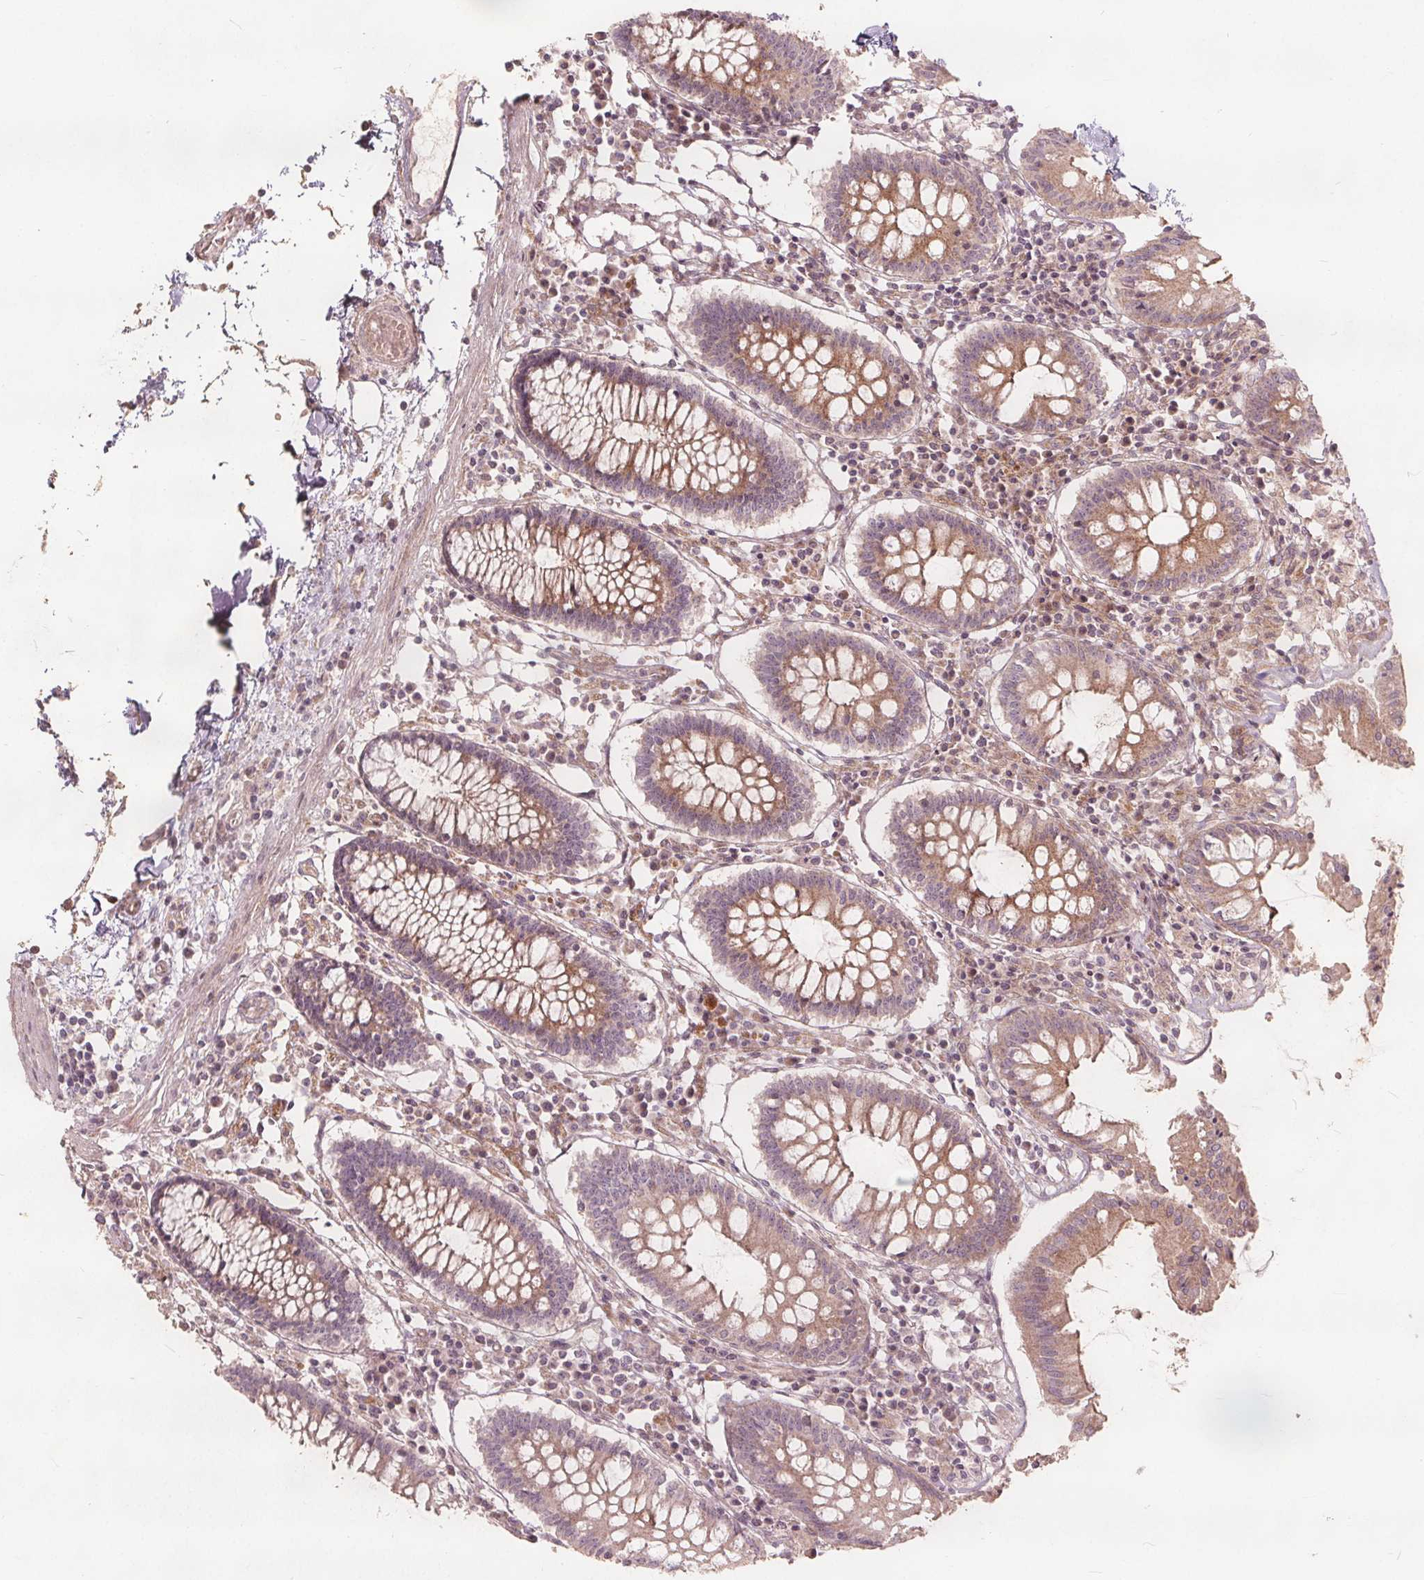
{"staining": {"intensity": "weak", "quantity": "25%-75%", "location": "cytoplasmic/membranous"}, "tissue": "colon", "cell_type": "Endothelial cells", "image_type": "normal", "snomed": [{"axis": "morphology", "description": "Normal tissue, NOS"}, {"axis": "morphology", "description": "Adenocarcinoma, NOS"}, {"axis": "topography", "description": "Colon"}], "caption": "Brown immunohistochemical staining in normal colon shows weak cytoplasmic/membranous expression in approximately 25%-75% of endothelial cells.", "gene": "PTPRT", "patient": {"sex": "male", "age": 83}}